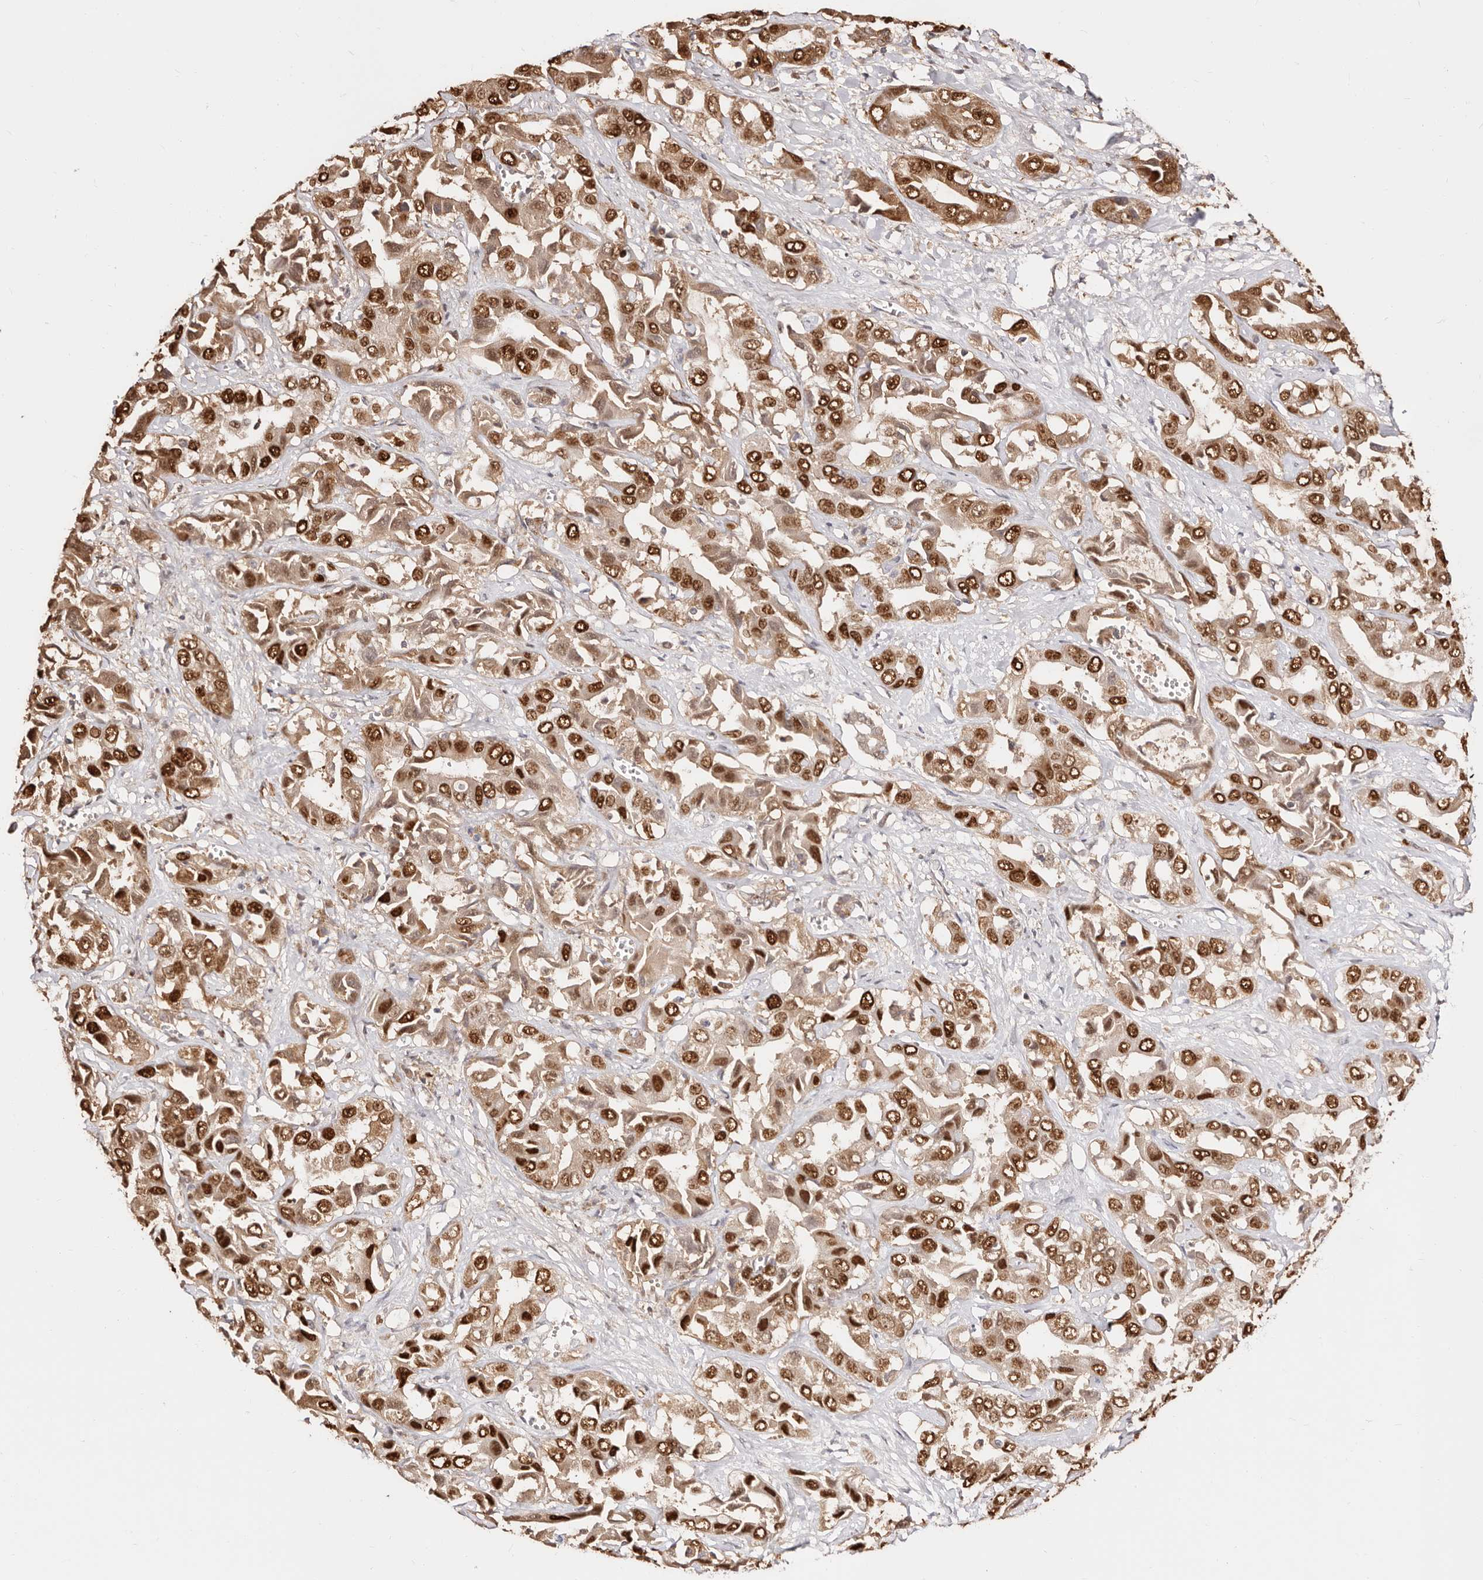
{"staining": {"intensity": "strong", "quantity": ">75%", "location": "nuclear"}, "tissue": "liver cancer", "cell_type": "Tumor cells", "image_type": "cancer", "snomed": [{"axis": "morphology", "description": "Cholangiocarcinoma"}, {"axis": "topography", "description": "Liver"}], "caption": "Cholangiocarcinoma (liver) stained with a brown dye demonstrates strong nuclear positive staining in about >75% of tumor cells.", "gene": "TKT", "patient": {"sex": "female", "age": 52}}